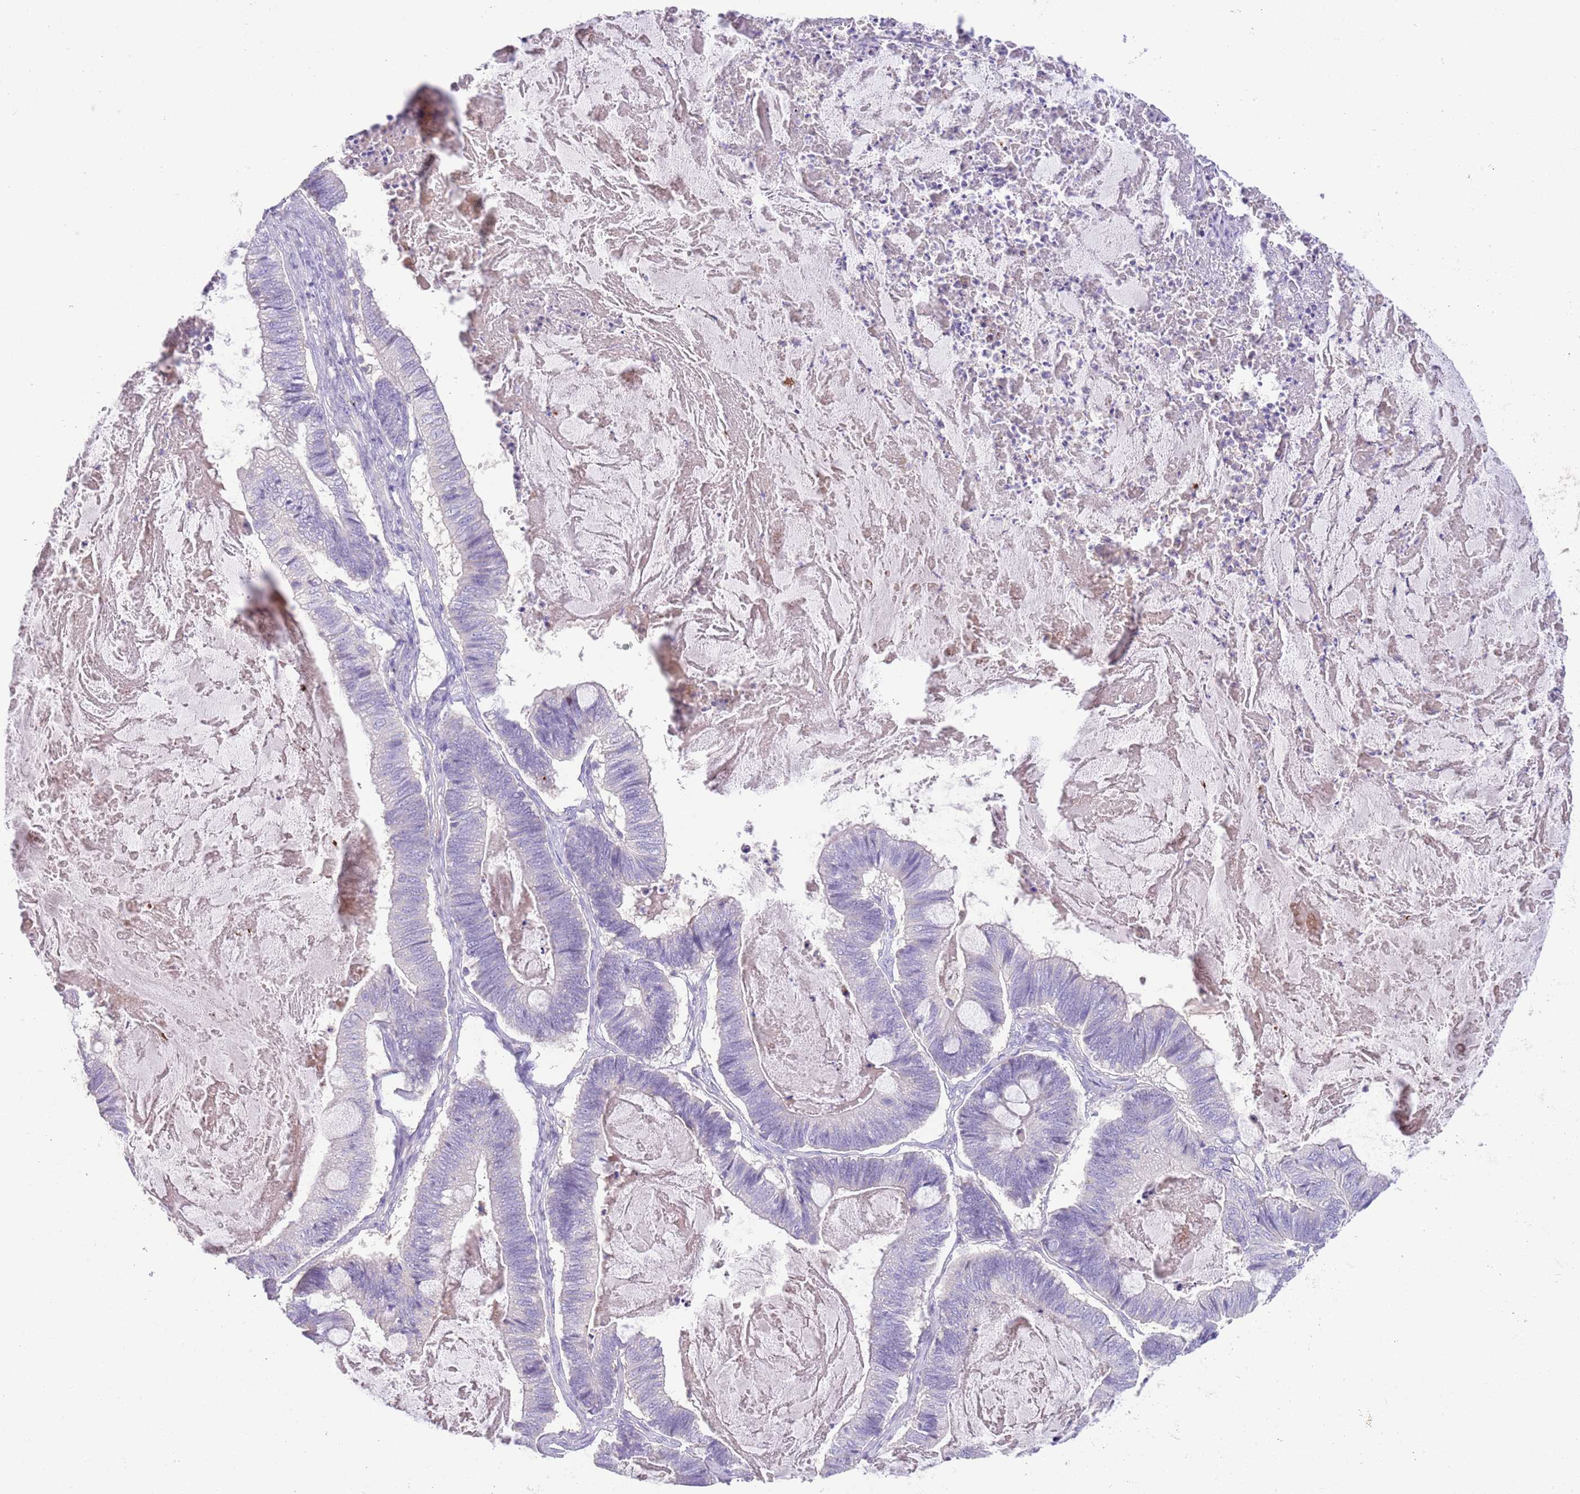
{"staining": {"intensity": "negative", "quantity": "none", "location": "none"}, "tissue": "ovarian cancer", "cell_type": "Tumor cells", "image_type": "cancer", "snomed": [{"axis": "morphology", "description": "Cystadenocarcinoma, mucinous, NOS"}, {"axis": "topography", "description": "Ovary"}], "caption": "This is an immunohistochemistry (IHC) histopathology image of human ovarian cancer. There is no expression in tumor cells.", "gene": "SFTPA1", "patient": {"sex": "female", "age": 61}}